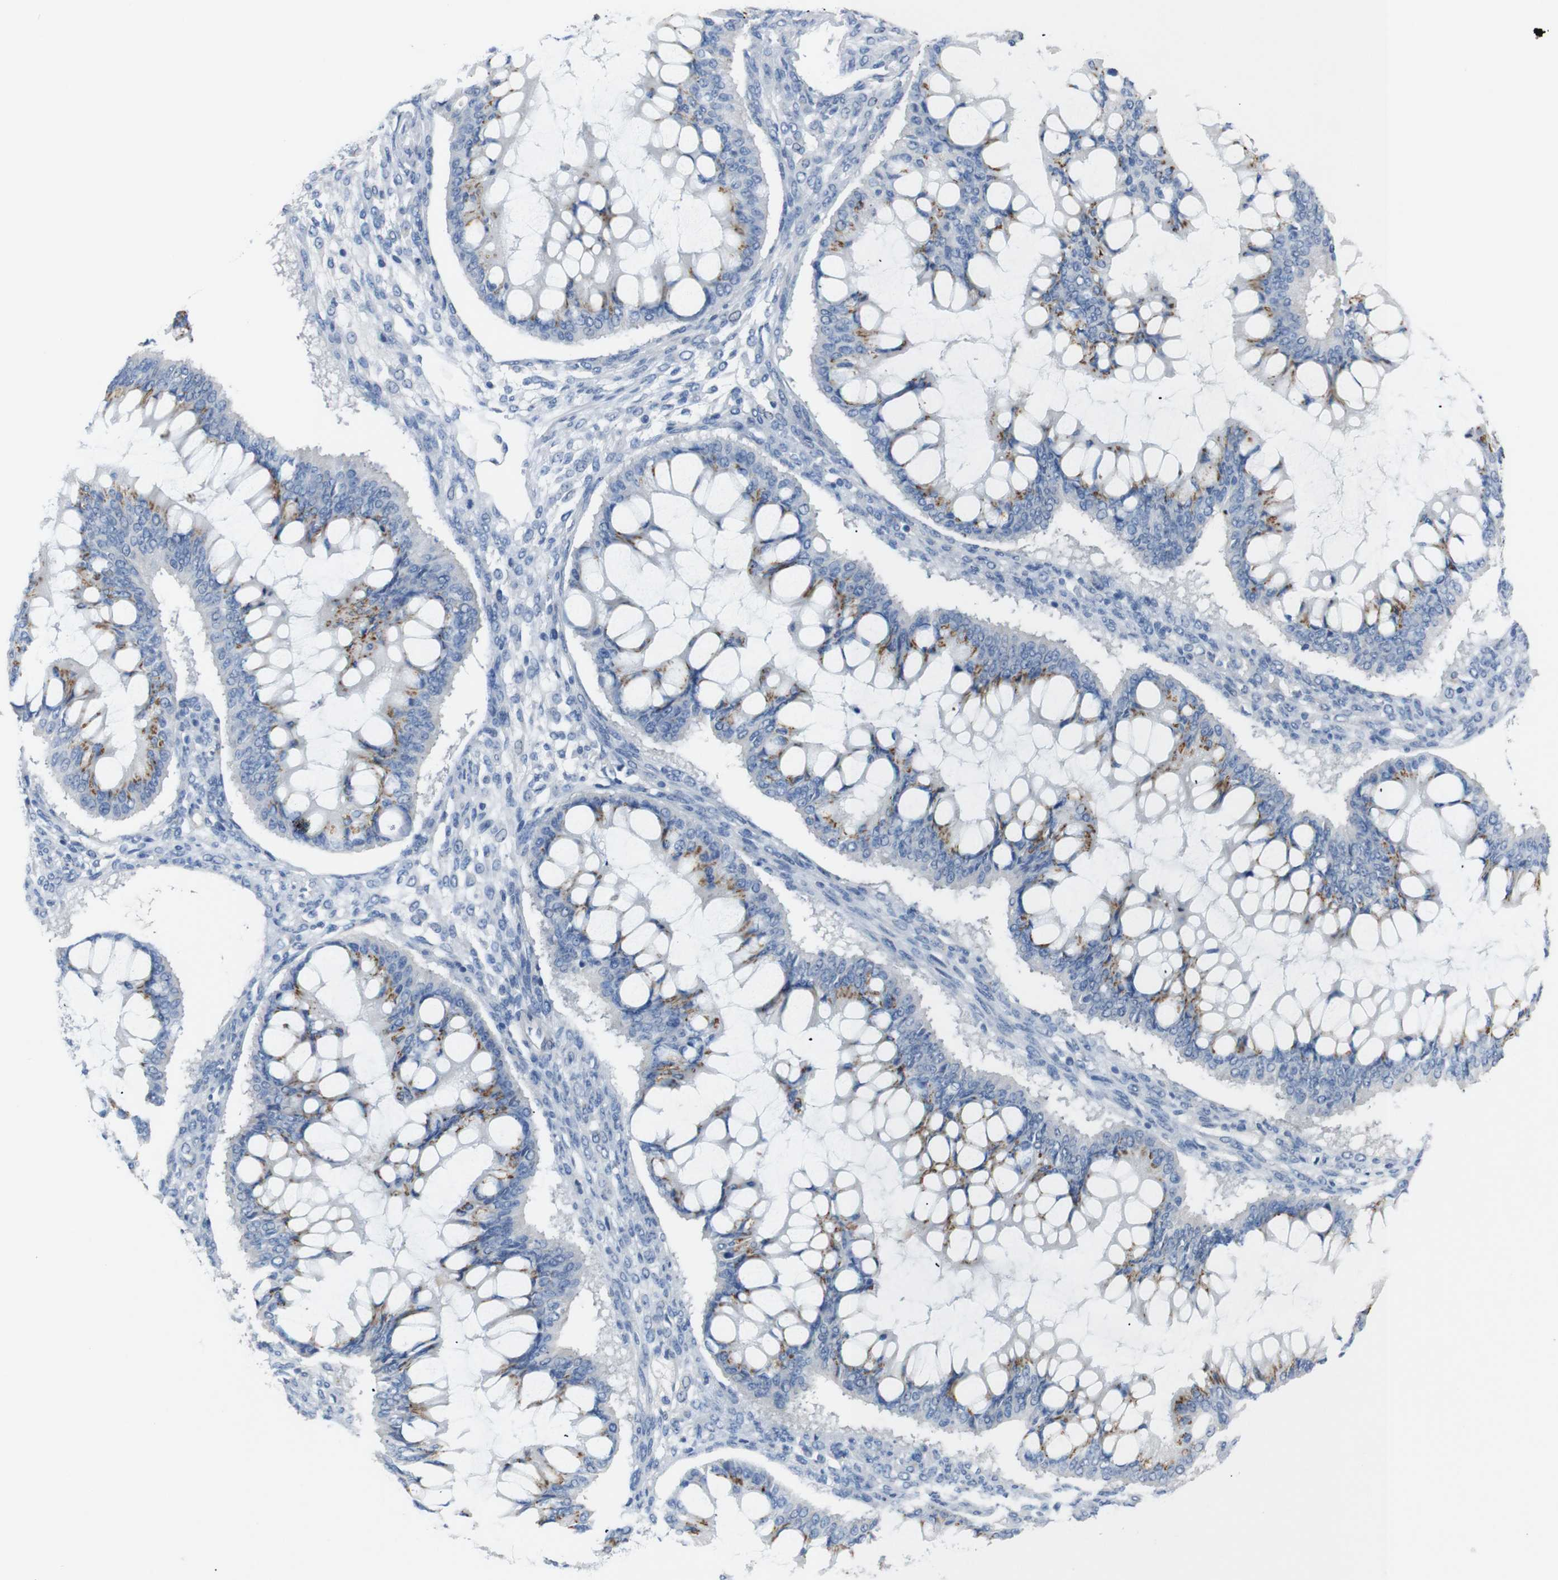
{"staining": {"intensity": "moderate", "quantity": "25%-75%", "location": "cytoplasmic/membranous"}, "tissue": "ovarian cancer", "cell_type": "Tumor cells", "image_type": "cancer", "snomed": [{"axis": "morphology", "description": "Cystadenocarcinoma, mucinous, NOS"}, {"axis": "topography", "description": "Ovary"}], "caption": "Immunohistochemical staining of ovarian mucinous cystadenocarcinoma reveals medium levels of moderate cytoplasmic/membranous expression in approximately 25%-75% of tumor cells.", "gene": "CHRM5", "patient": {"sex": "female", "age": 73}}